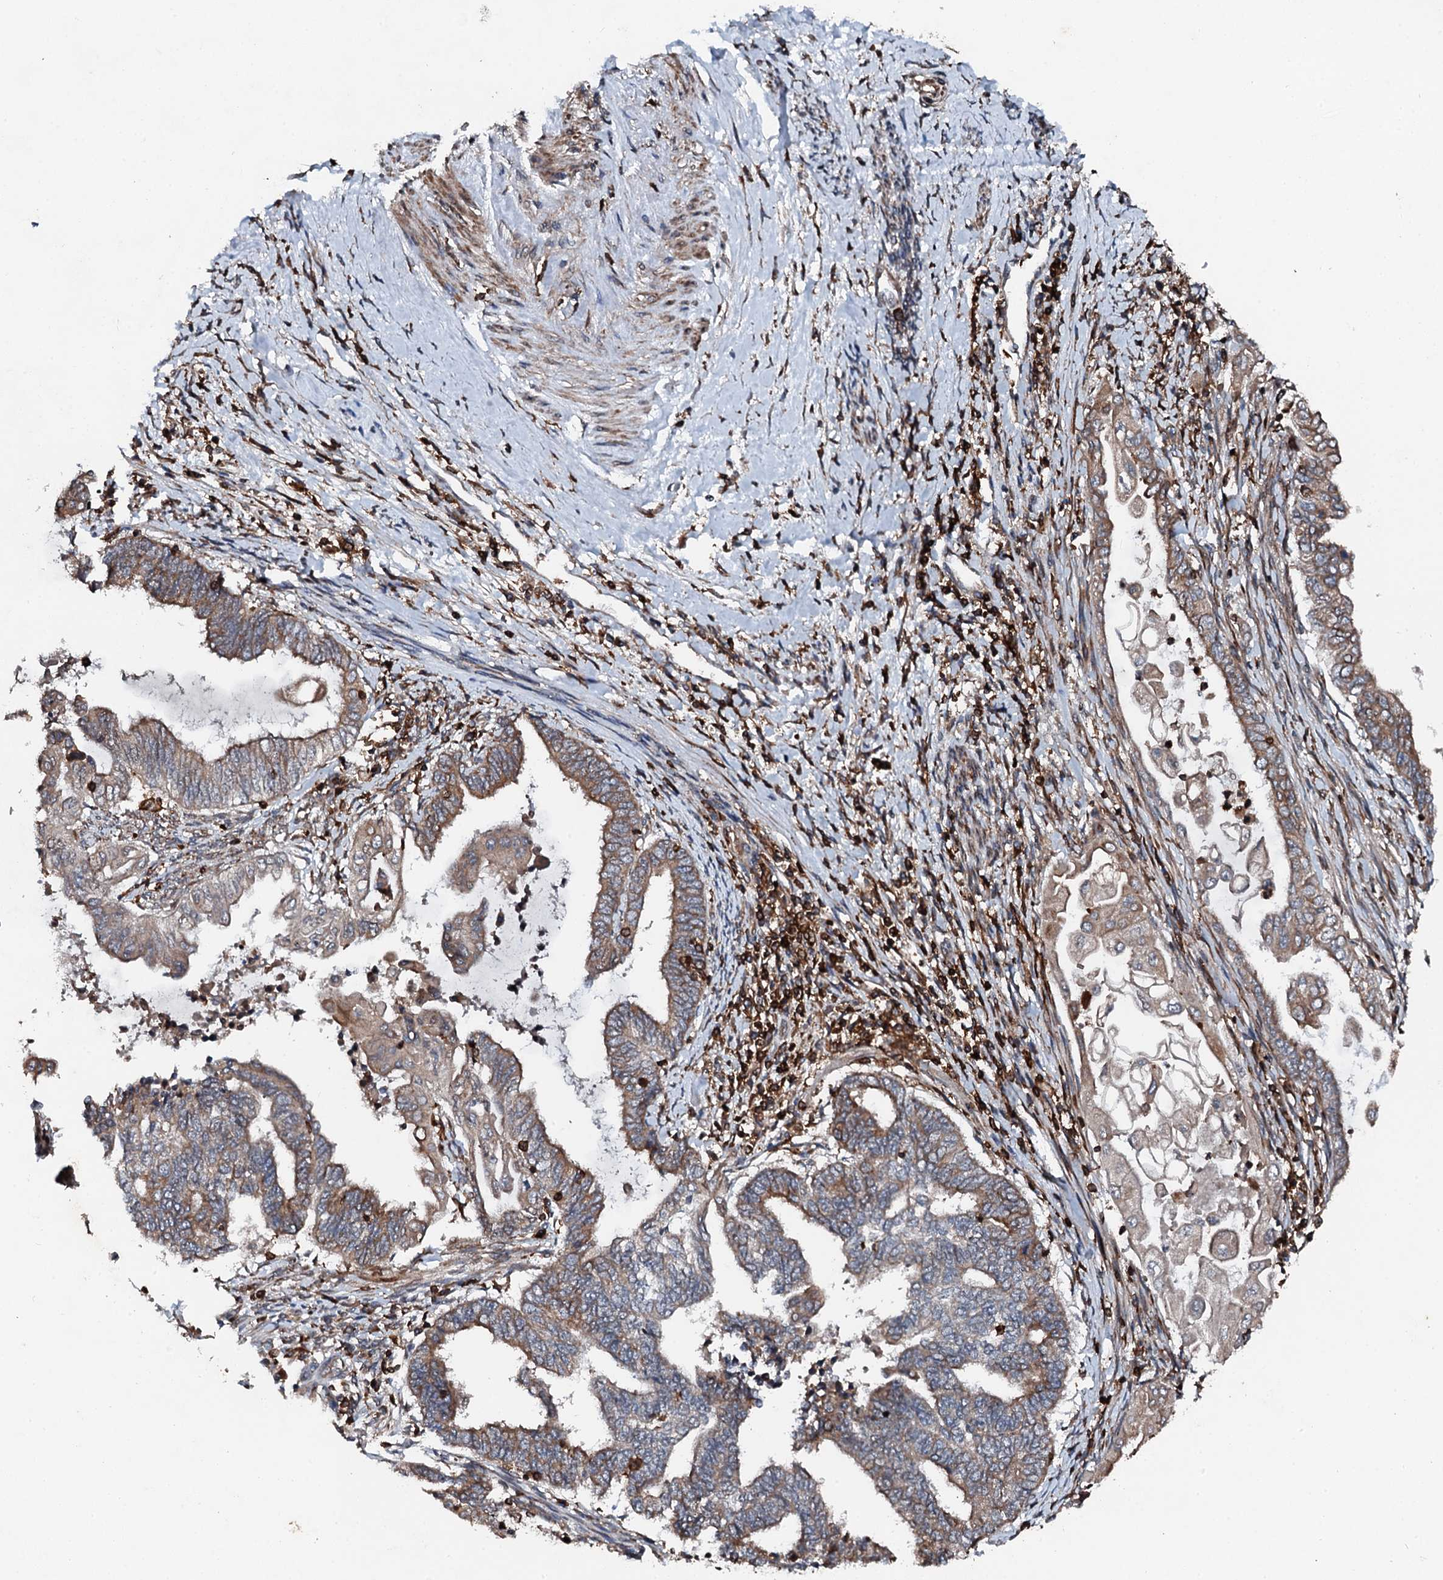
{"staining": {"intensity": "moderate", "quantity": "25%-75%", "location": "cytoplasmic/membranous"}, "tissue": "endometrial cancer", "cell_type": "Tumor cells", "image_type": "cancer", "snomed": [{"axis": "morphology", "description": "Adenocarcinoma, NOS"}, {"axis": "topography", "description": "Uterus"}, {"axis": "topography", "description": "Endometrium"}], "caption": "Endometrial cancer (adenocarcinoma) tissue reveals moderate cytoplasmic/membranous expression in about 25%-75% of tumor cells, visualized by immunohistochemistry. (DAB = brown stain, brightfield microscopy at high magnification).", "gene": "EDC4", "patient": {"sex": "female", "age": 70}}